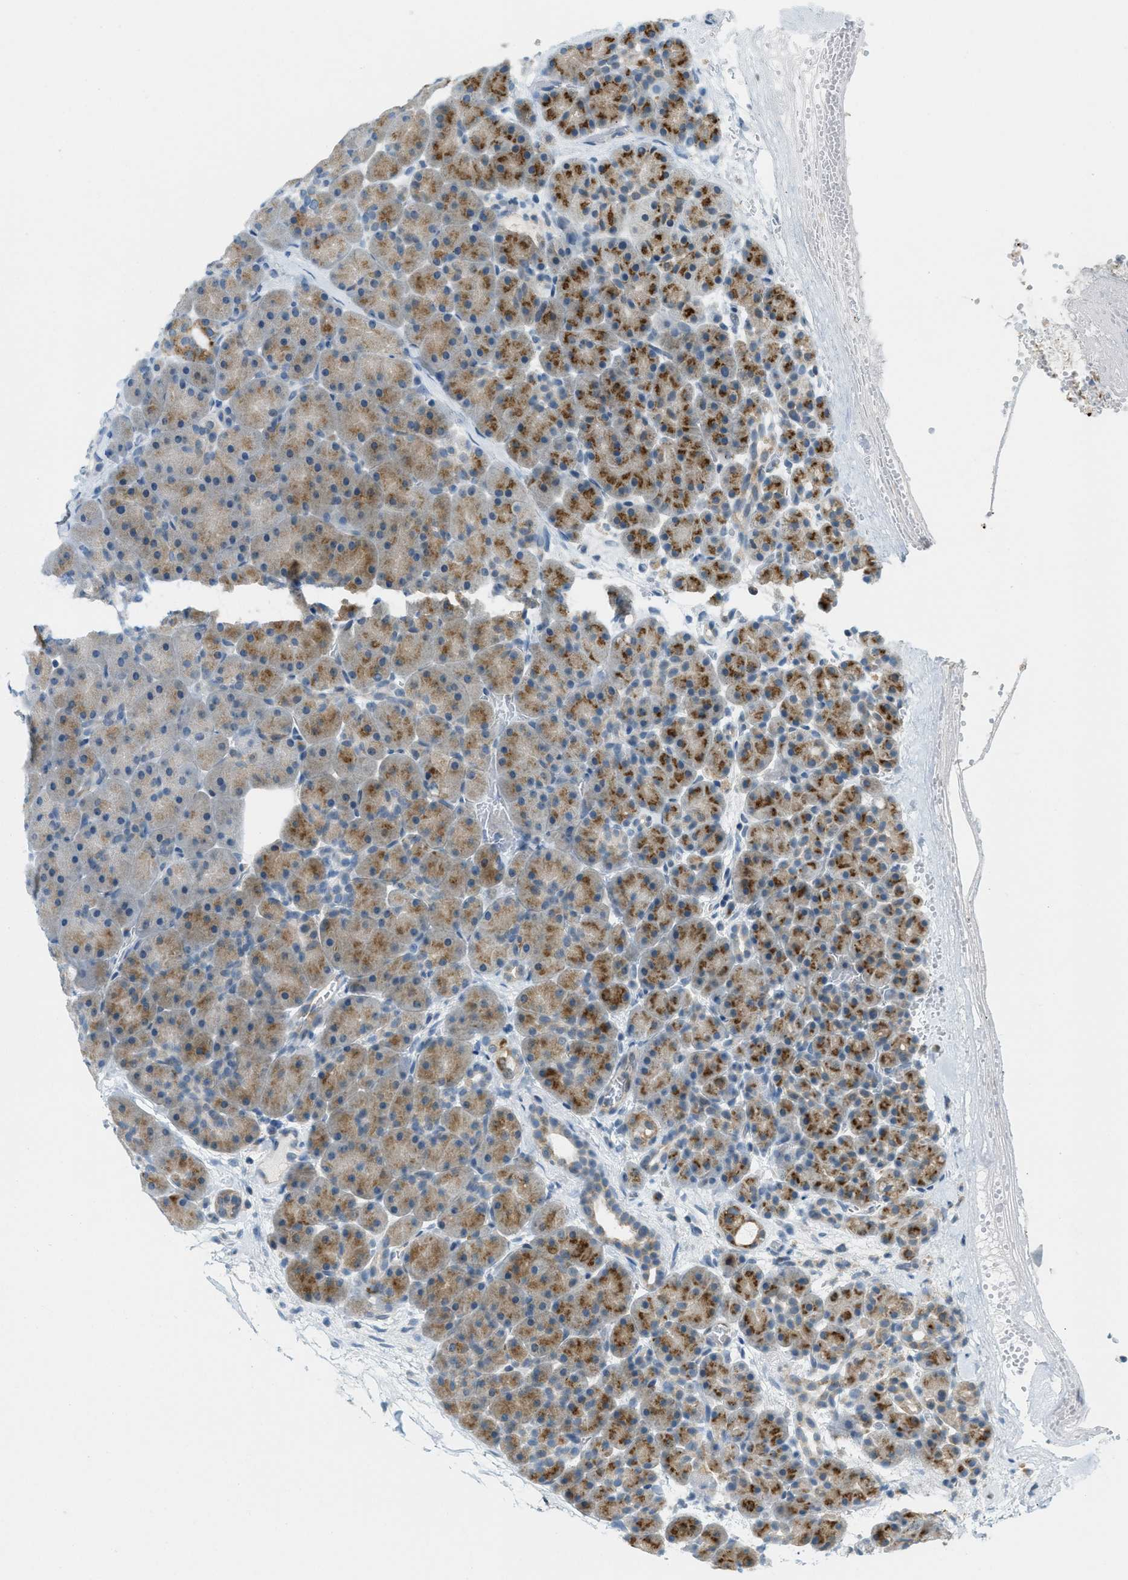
{"staining": {"intensity": "moderate", "quantity": ">75%", "location": "cytoplasmic/membranous"}, "tissue": "pancreas", "cell_type": "Exocrine glandular cells", "image_type": "normal", "snomed": [{"axis": "morphology", "description": "Normal tissue, NOS"}, {"axis": "topography", "description": "Pancreas"}], "caption": "A high-resolution histopathology image shows immunohistochemistry staining of benign pancreas, which exhibits moderate cytoplasmic/membranous positivity in approximately >75% of exocrine glandular cells.", "gene": "FYN", "patient": {"sex": "male", "age": 66}}